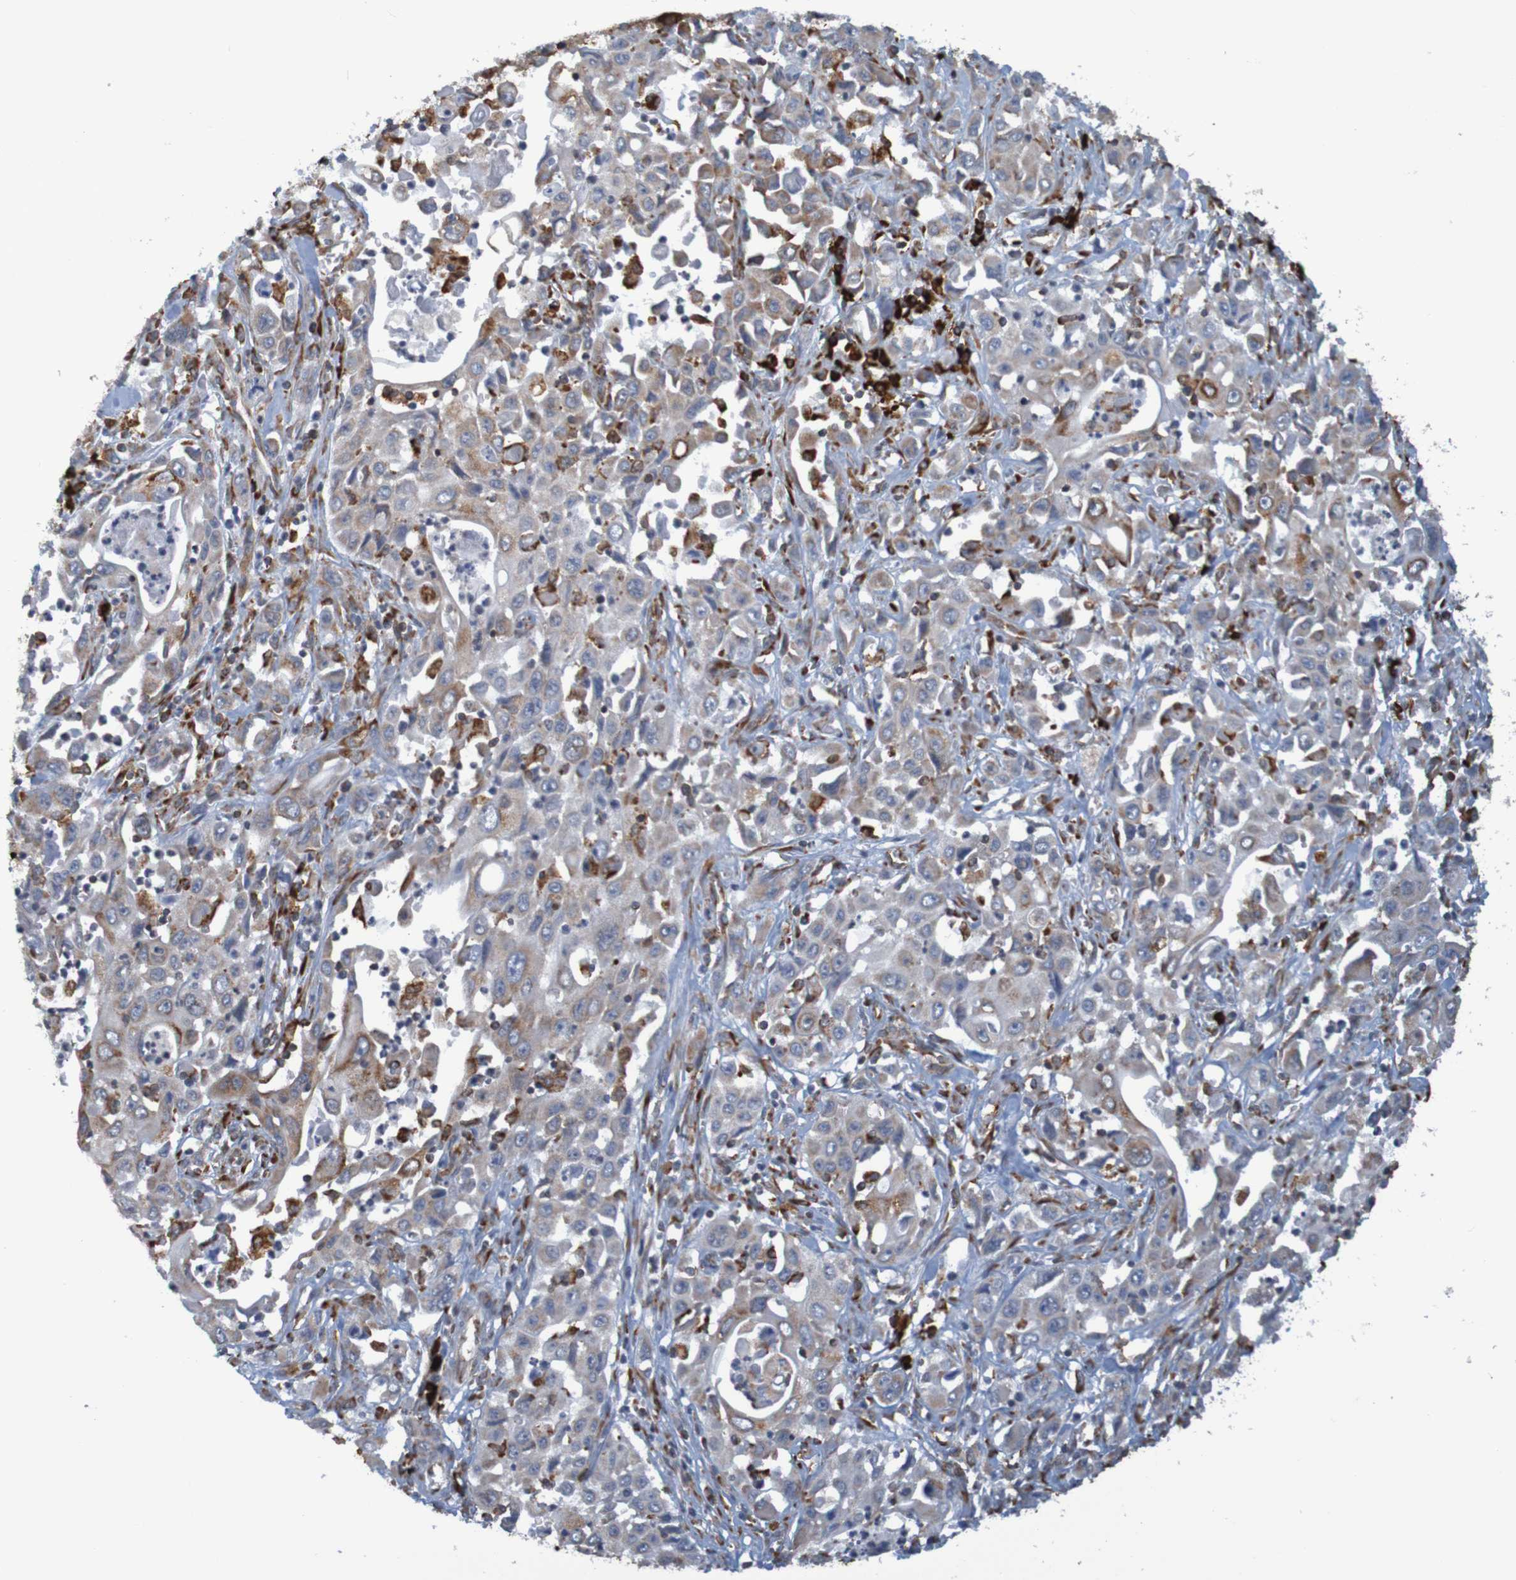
{"staining": {"intensity": "weak", "quantity": "25%-75%", "location": "cytoplasmic/membranous"}, "tissue": "pancreatic cancer", "cell_type": "Tumor cells", "image_type": "cancer", "snomed": [{"axis": "morphology", "description": "Adenocarcinoma, NOS"}, {"axis": "topography", "description": "Pancreas"}], "caption": "DAB immunohistochemical staining of human adenocarcinoma (pancreatic) exhibits weak cytoplasmic/membranous protein positivity in approximately 25%-75% of tumor cells.", "gene": "SSR1", "patient": {"sex": "male", "age": 70}}